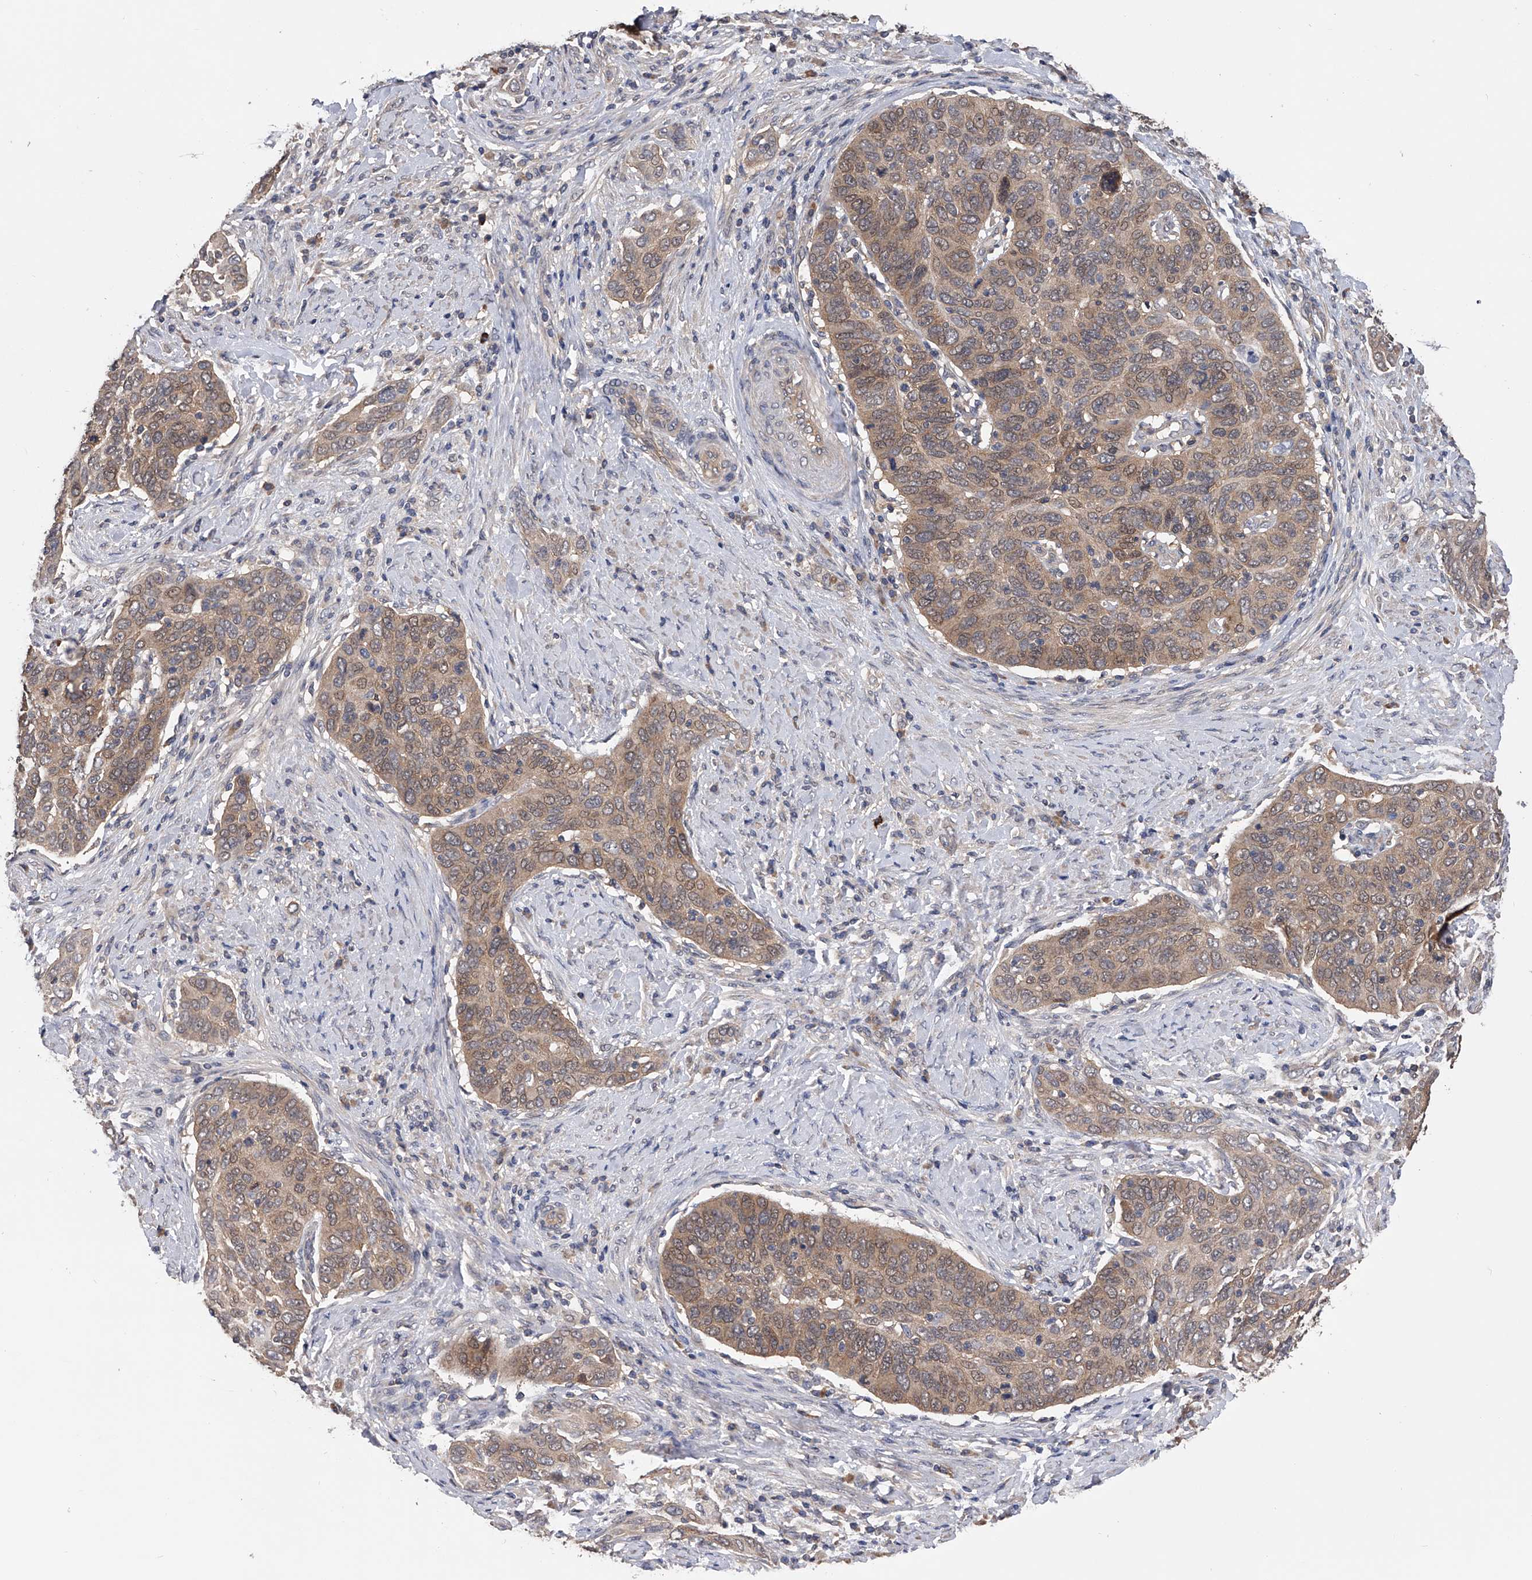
{"staining": {"intensity": "weak", "quantity": "25%-75%", "location": "cytoplasmic/membranous"}, "tissue": "cervical cancer", "cell_type": "Tumor cells", "image_type": "cancer", "snomed": [{"axis": "morphology", "description": "Squamous cell carcinoma, NOS"}, {"axis": "topography", "description": "Cervix"}], "caption": "The histopathology image shows staining of squamous cell carcinoma (cervical), revealing weak cytoplasmic/membranous protein staining (brown color) within tumor cells.", "gene": "CFAP298", "patient": {"sex": "female", "age": 60}}